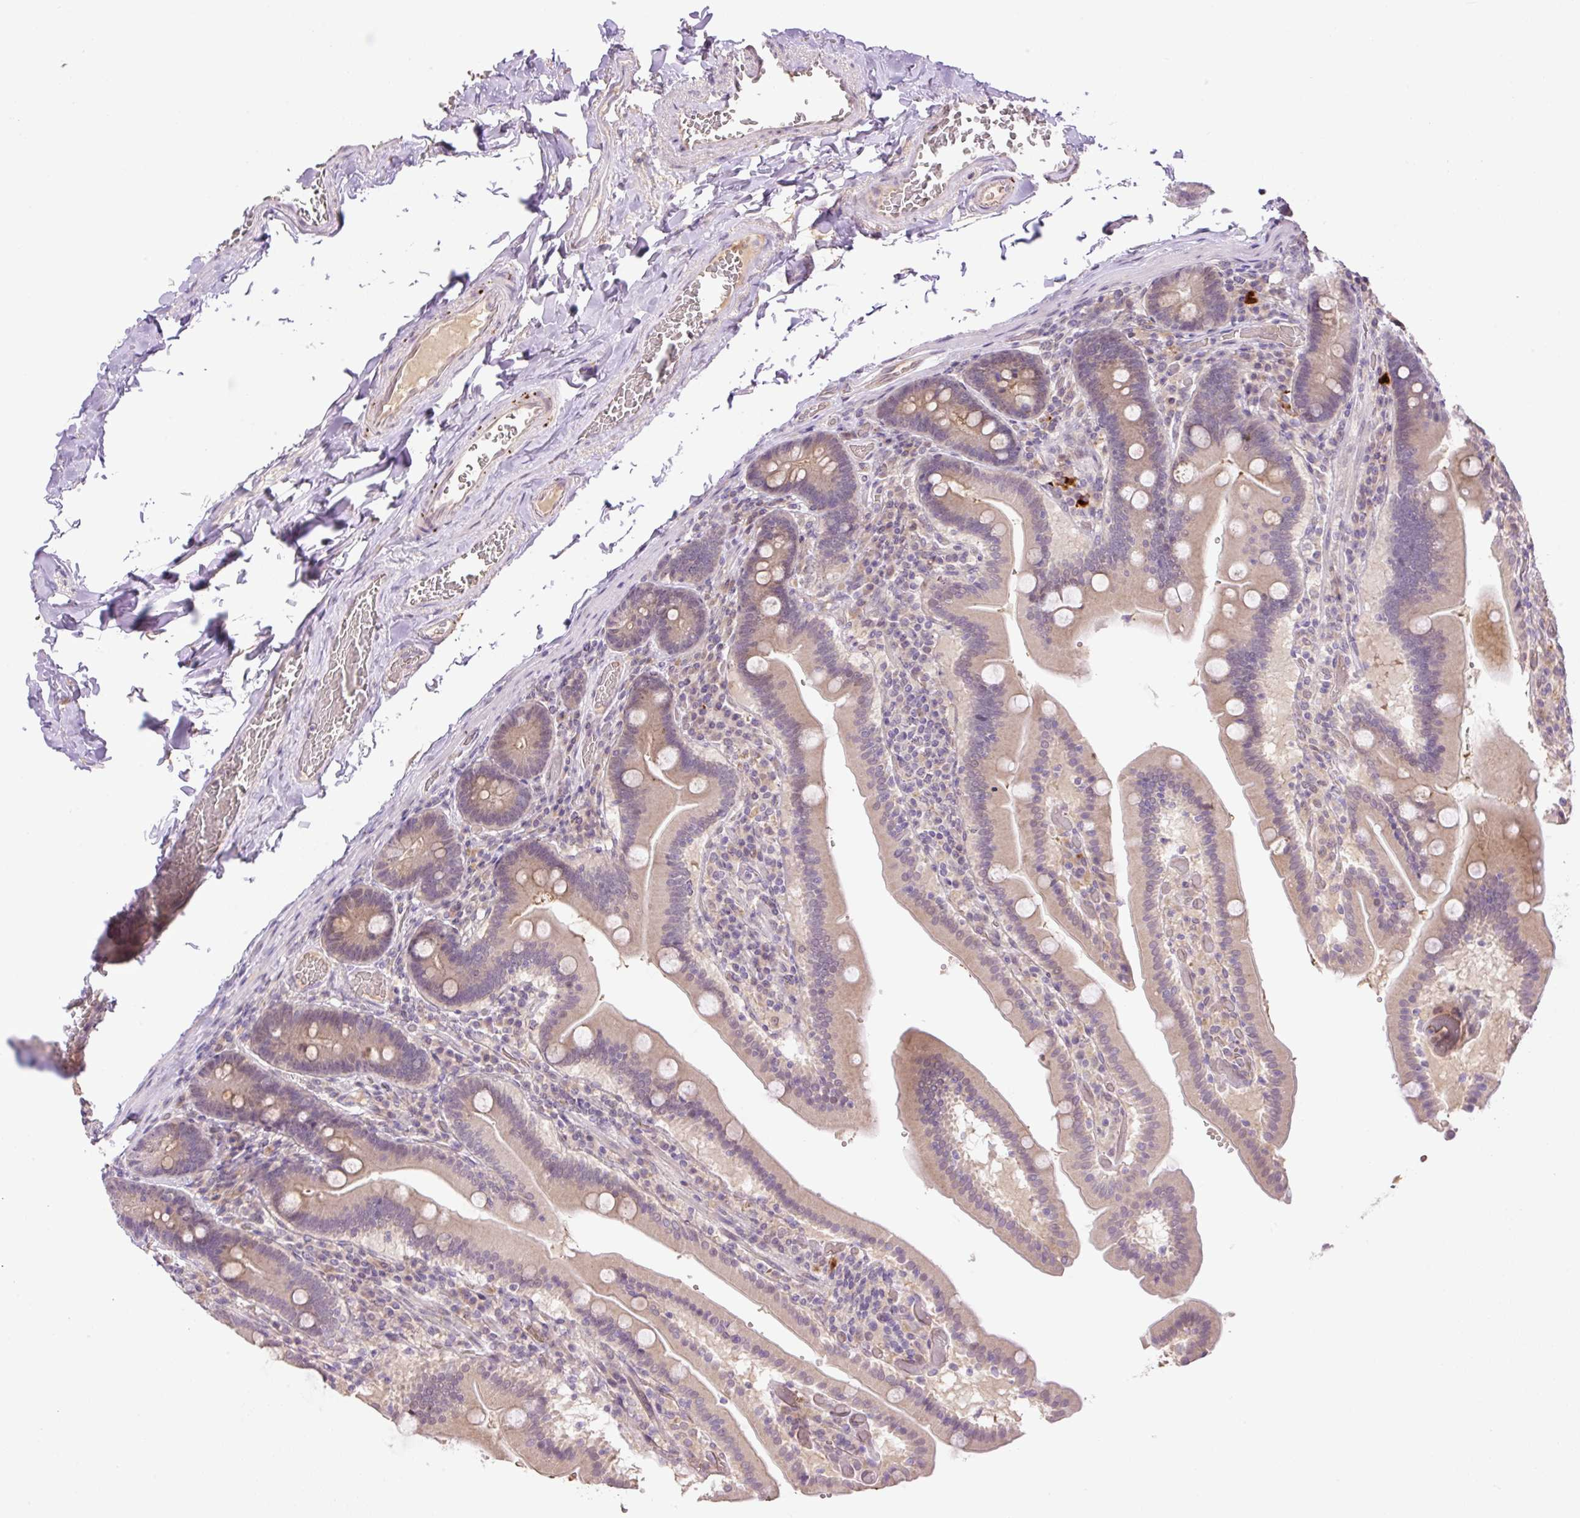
{"staining": {"intensity": "weak", "quantity": "25%-75%", "location": "cytoplasmic/membranous"}, "tissue": "duodenum", "cell_type": "Glandular cells", "image_type": "normal", "snomed": [{"axis": "morphology", "description": "Normal tissue, NOS"}, {"axis": "topography", "description": "Duodenum"}], "caption": "This is an image of immunohistochemistry staining of benign duodenum, which shows weak staining in the cytoplasmic/membranous of glandular cells.", "gene": "HABP4", "patient": {"sex": "female", "age": 62}}